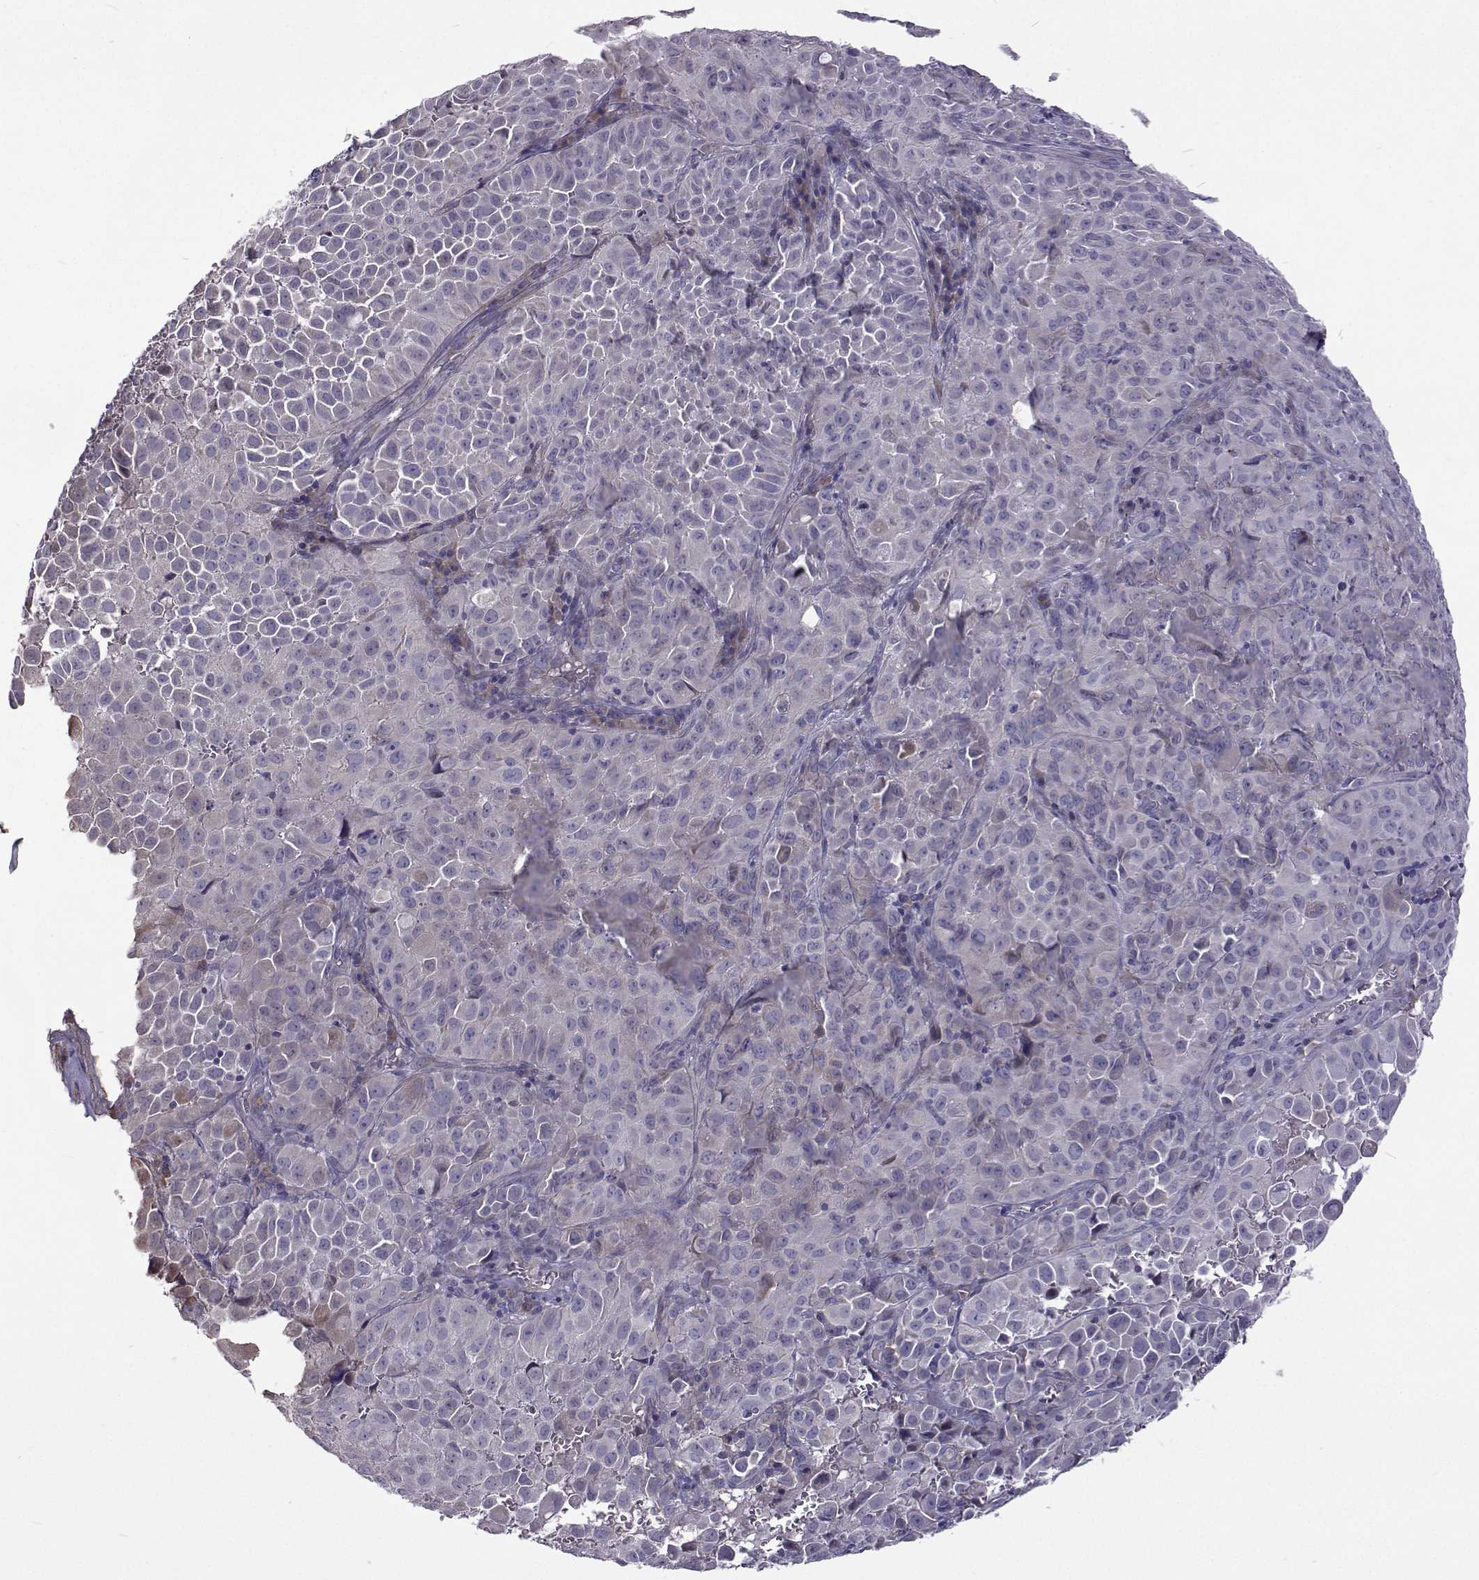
{"staining": {"intensity": "negative", "quantity": "none", "location": "none"}, "tissue": "cervical cancer", "cell_type": "Tumor cells", "image_type": "cancer", "snomed": [{"axis": "morphology", "description": "Squamous cell carcinoma, NOS"}, {"axis": "topography", "description": "Cervix"}], "caption": "High power microscopy photomicrograph of an IHC photomicrograph of cervical cancer, revealing no significant staining in tumor cells.", "gene": "NPR3", "patient": {"sex": "female", "age": 55}}